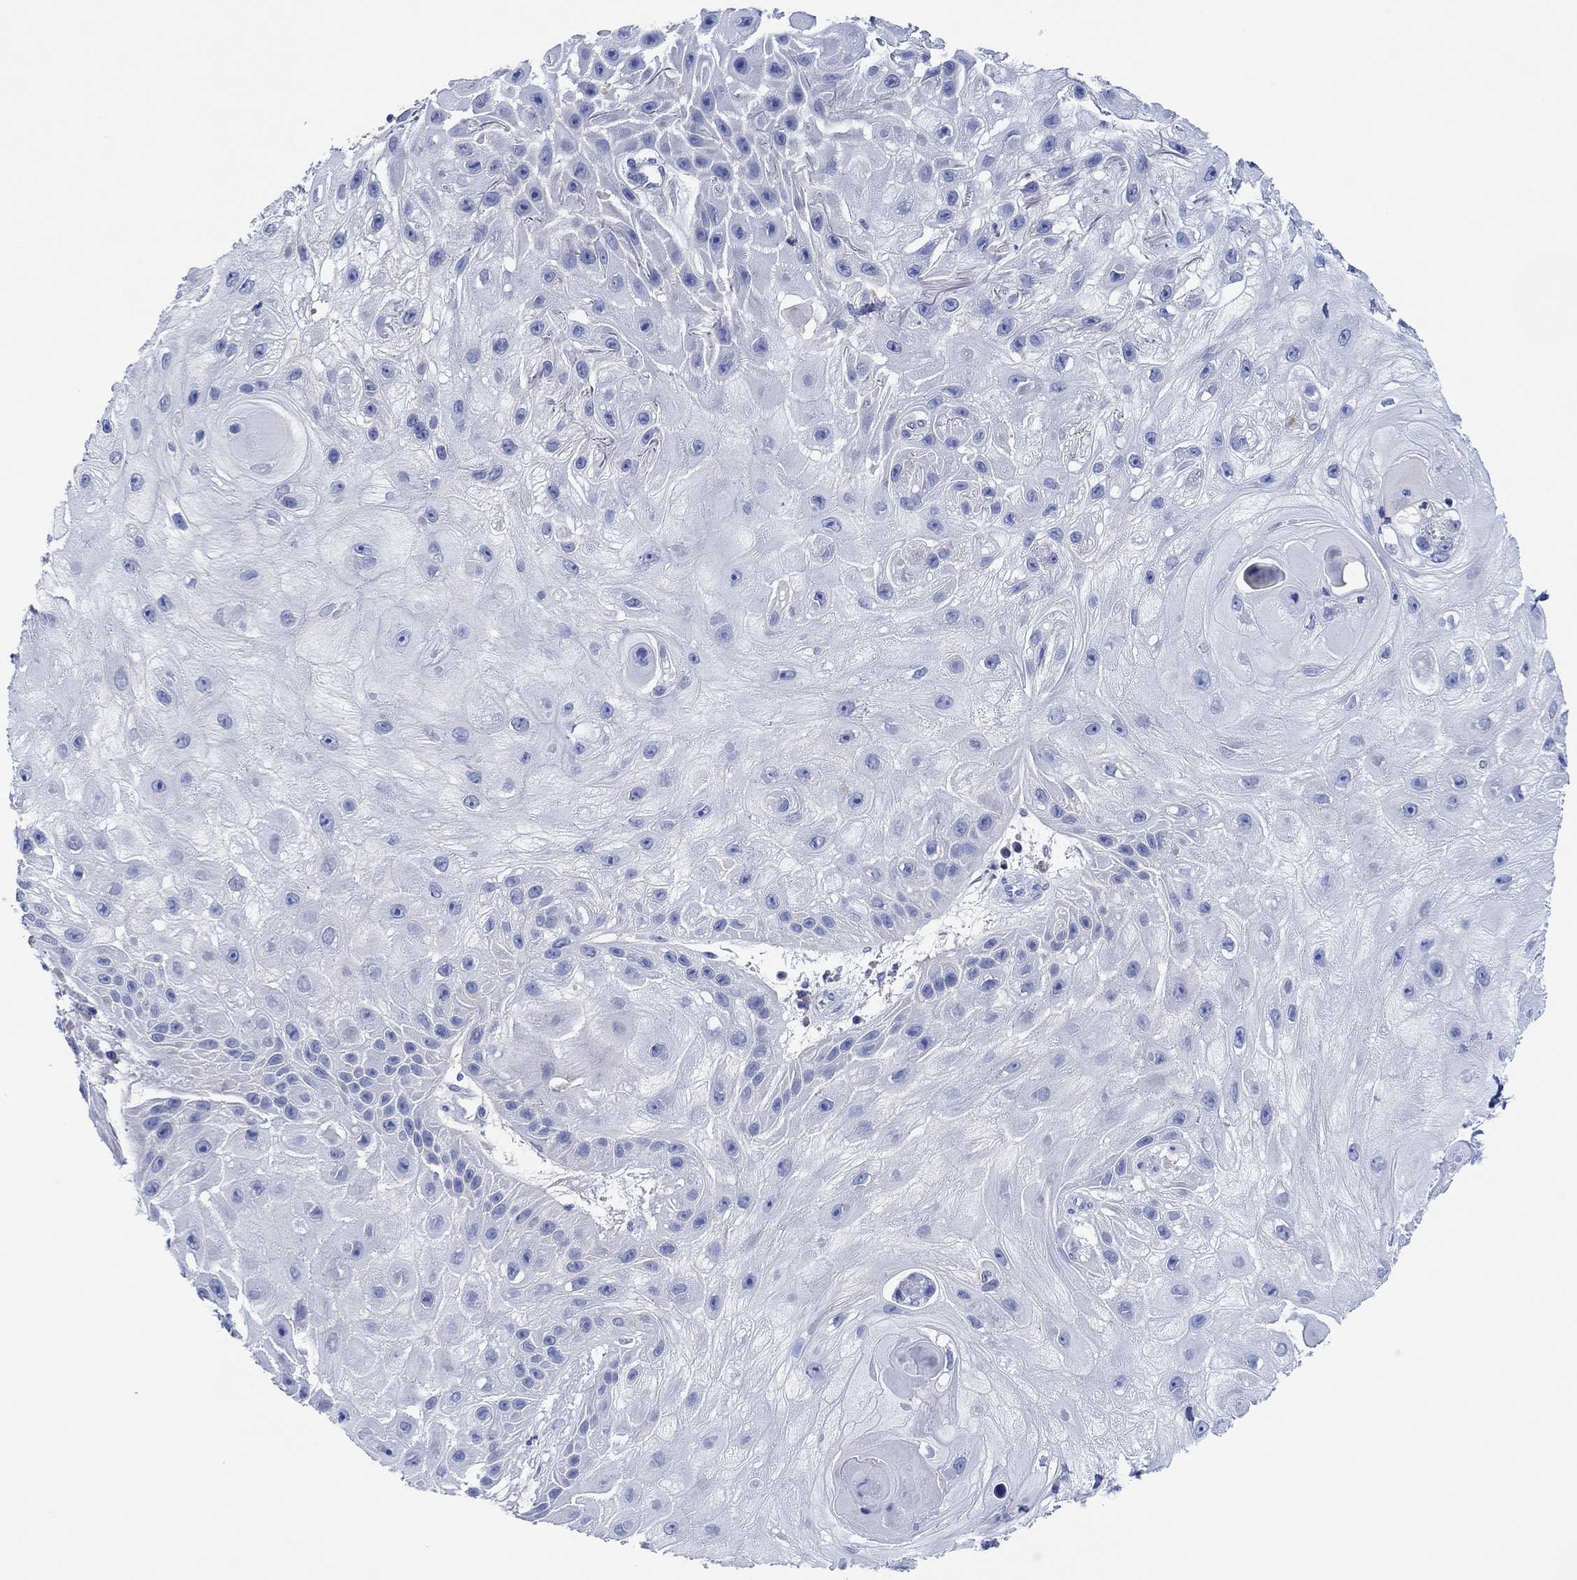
{"staining": {"intensity": "negative", "quantity": "none", "location": "none"}, "tissue": "skin cancer", "cell_type": "Tumor cells", "image_type": "cancer", "snomed": [{"axis": "morphology", "description": "Normal tissue, NOS"}, {"axis": "morphology", "description": "Squamous cell carcinoma, NOS"}, {"axis": "topography", "description": "Skin"}], "caption": "Micrograph shows no protein expression in tumor cells of skin cancer tissue.", "gene": "CPNE6", "patient": {"sex": "male", "age": 79}}